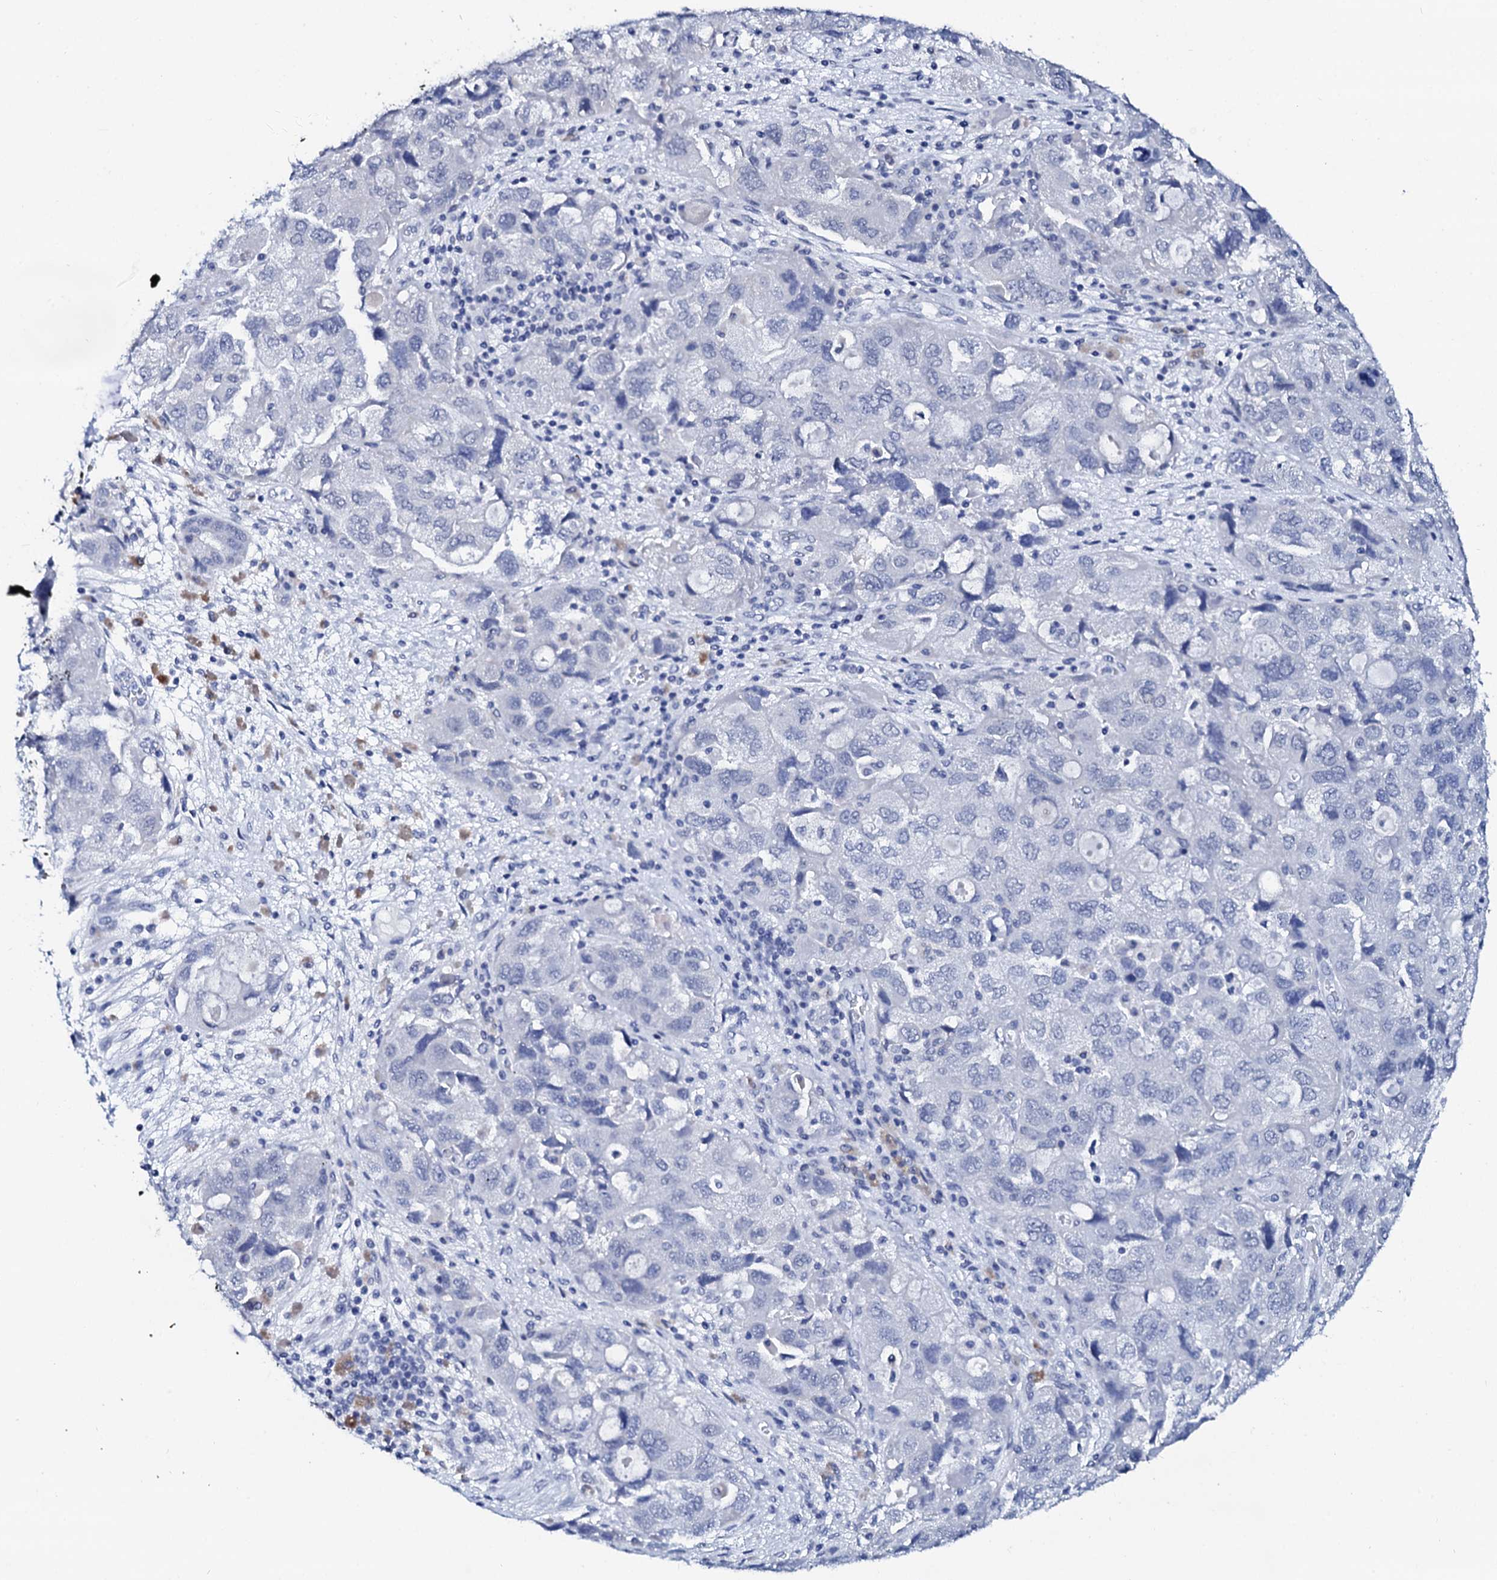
{"staining": {"intensity": "negative", "quantity": "none", "location": "none"}, "tissue": "ovarian cancer", "cell_type": "Tumor cells", "image_type": "cancer", "snomed": [{"axis": "morphology", "description": "Carcinoma, NOS"}, {"axis": "morphology", "description": "Cystadenocarcinoma, serous, NOS"}, {"axis": "topography", "description": "Ovary"}], "caption": "Immunohistochemistry (IHC) micrograph of ovarian cancer stained for a protein (brown), which shows no expression in tumor cells. The staining is performed using DAB (3,3'-diaminobenzidine) brown chromogen with nuclei counter-stained in using hematoxylin.", "gene": "SPATA19", "patient": {"sex": "female", "age": 69}}